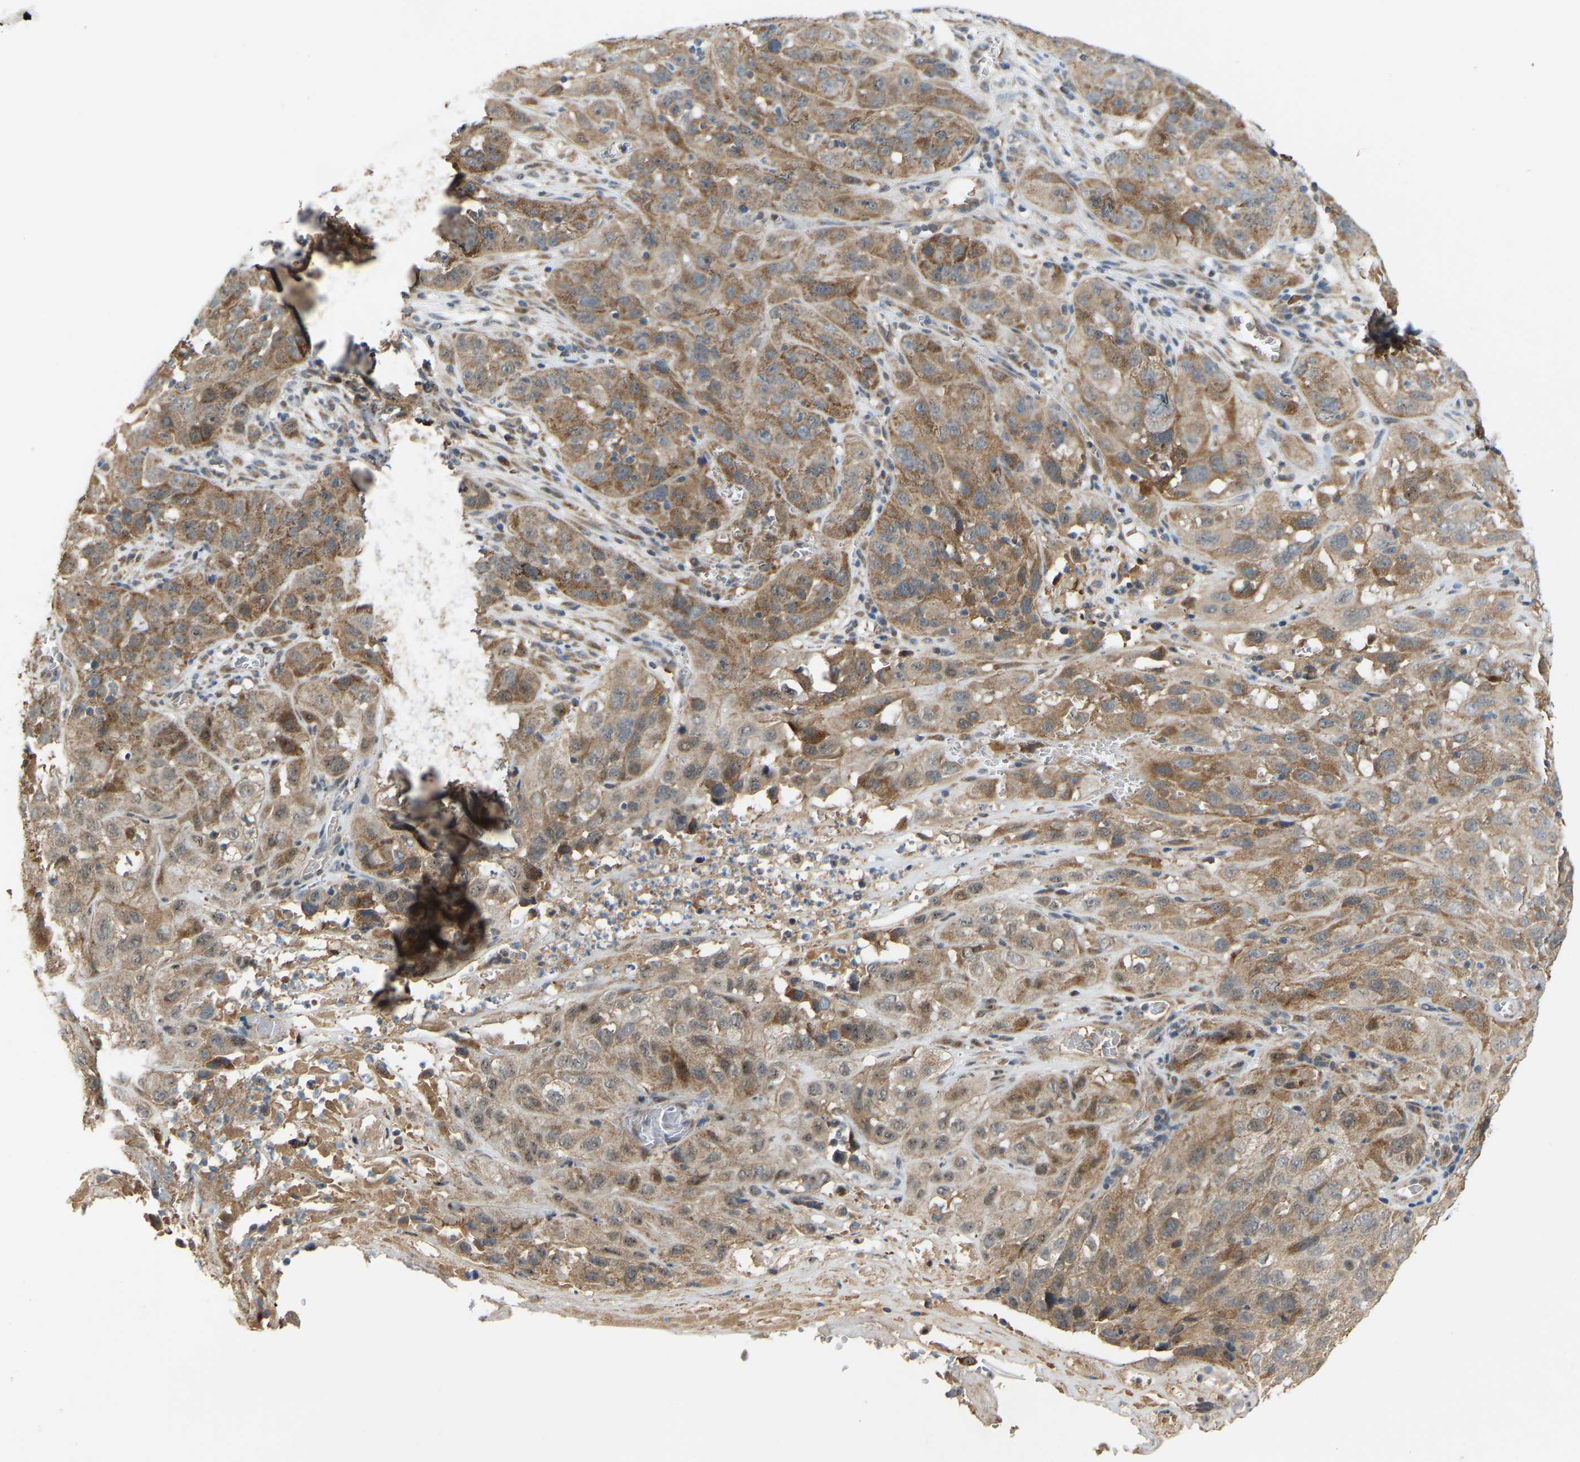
{"staining": {"intensity": "moderate", "quantity": ">75%", "location": "cytoplasmic/membranous"}, "tissue": "cervical cancer", "cell_type": "Tumor cells", "image_type": "cancer", "snomed": [{"axis": "morphology", "description": "Squamous cell carcinoma, NOS"}, {"axis": "topography", "description": "Cervix"}], "caption": "This photomicrograph displays squamous cell carcinoma (cervical) stained with immunohistochemistry to label a protein in brown. The cytoplasmic/membranous of tumor cells show moderate positivity for the protein. Nuclei are counter-stained blue.", "gene": "PTCD1", "patient": {"sex": "female", "age": 32}}